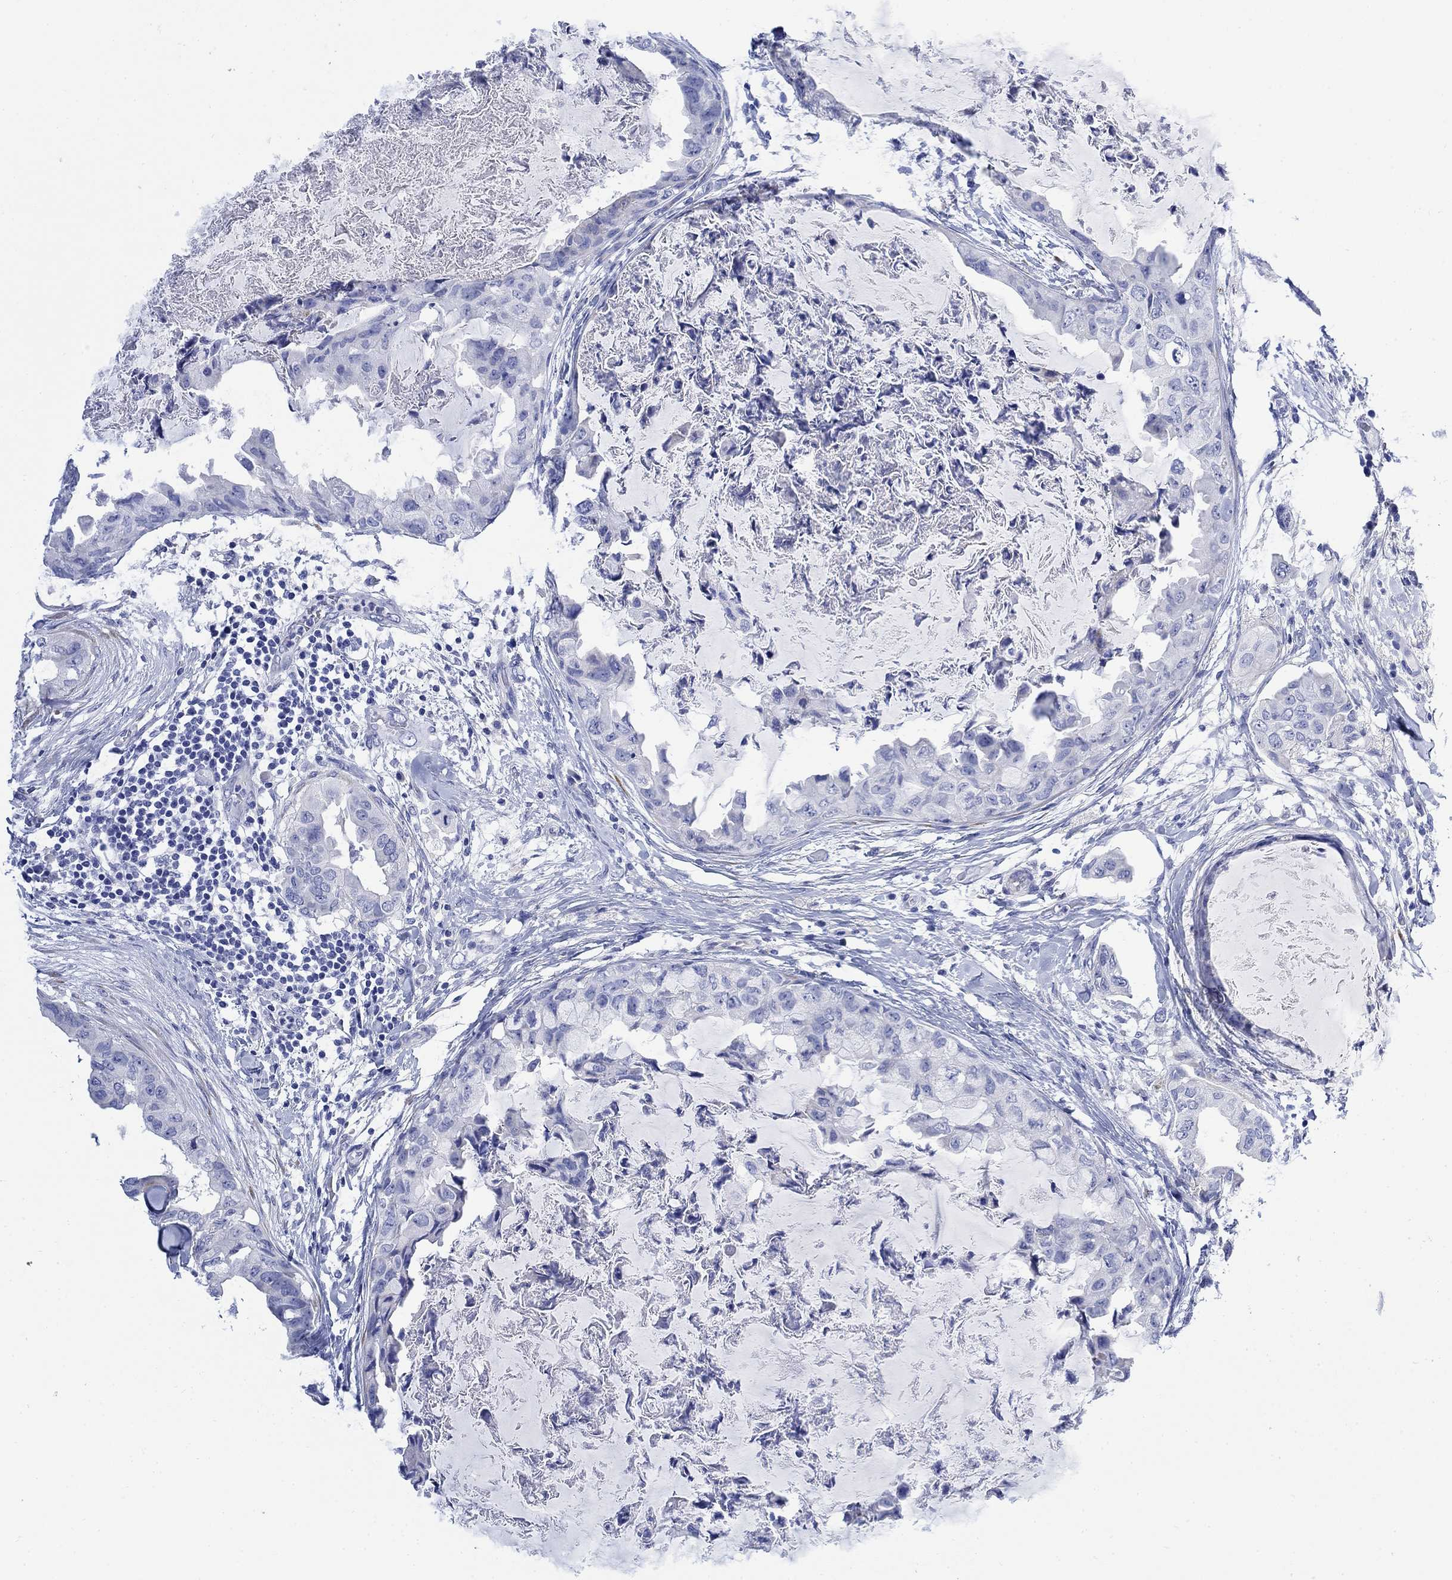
{"staining": {"intensity": "negative", "quantity": "none", "location": "none"}, "tissue": "breast cancer", "cell_type": "Tumor cells", "image_type": "cancer", "snomed": [{"axis": "morphology", "description": "Normal tissue, NOS"}, {"axis": "morphology", "description": "Duct carcinoma"}, {"axis": "topography", "description": "Breast"}], "caption": "High magnification brightfield microscopy of breast cancer stained with DAB (brown) and counterstained with hematoxylin (blue): tumor cells show no significant expression.", "gene": "MYL1", "patient": {"sex": "female", "age": 40}}